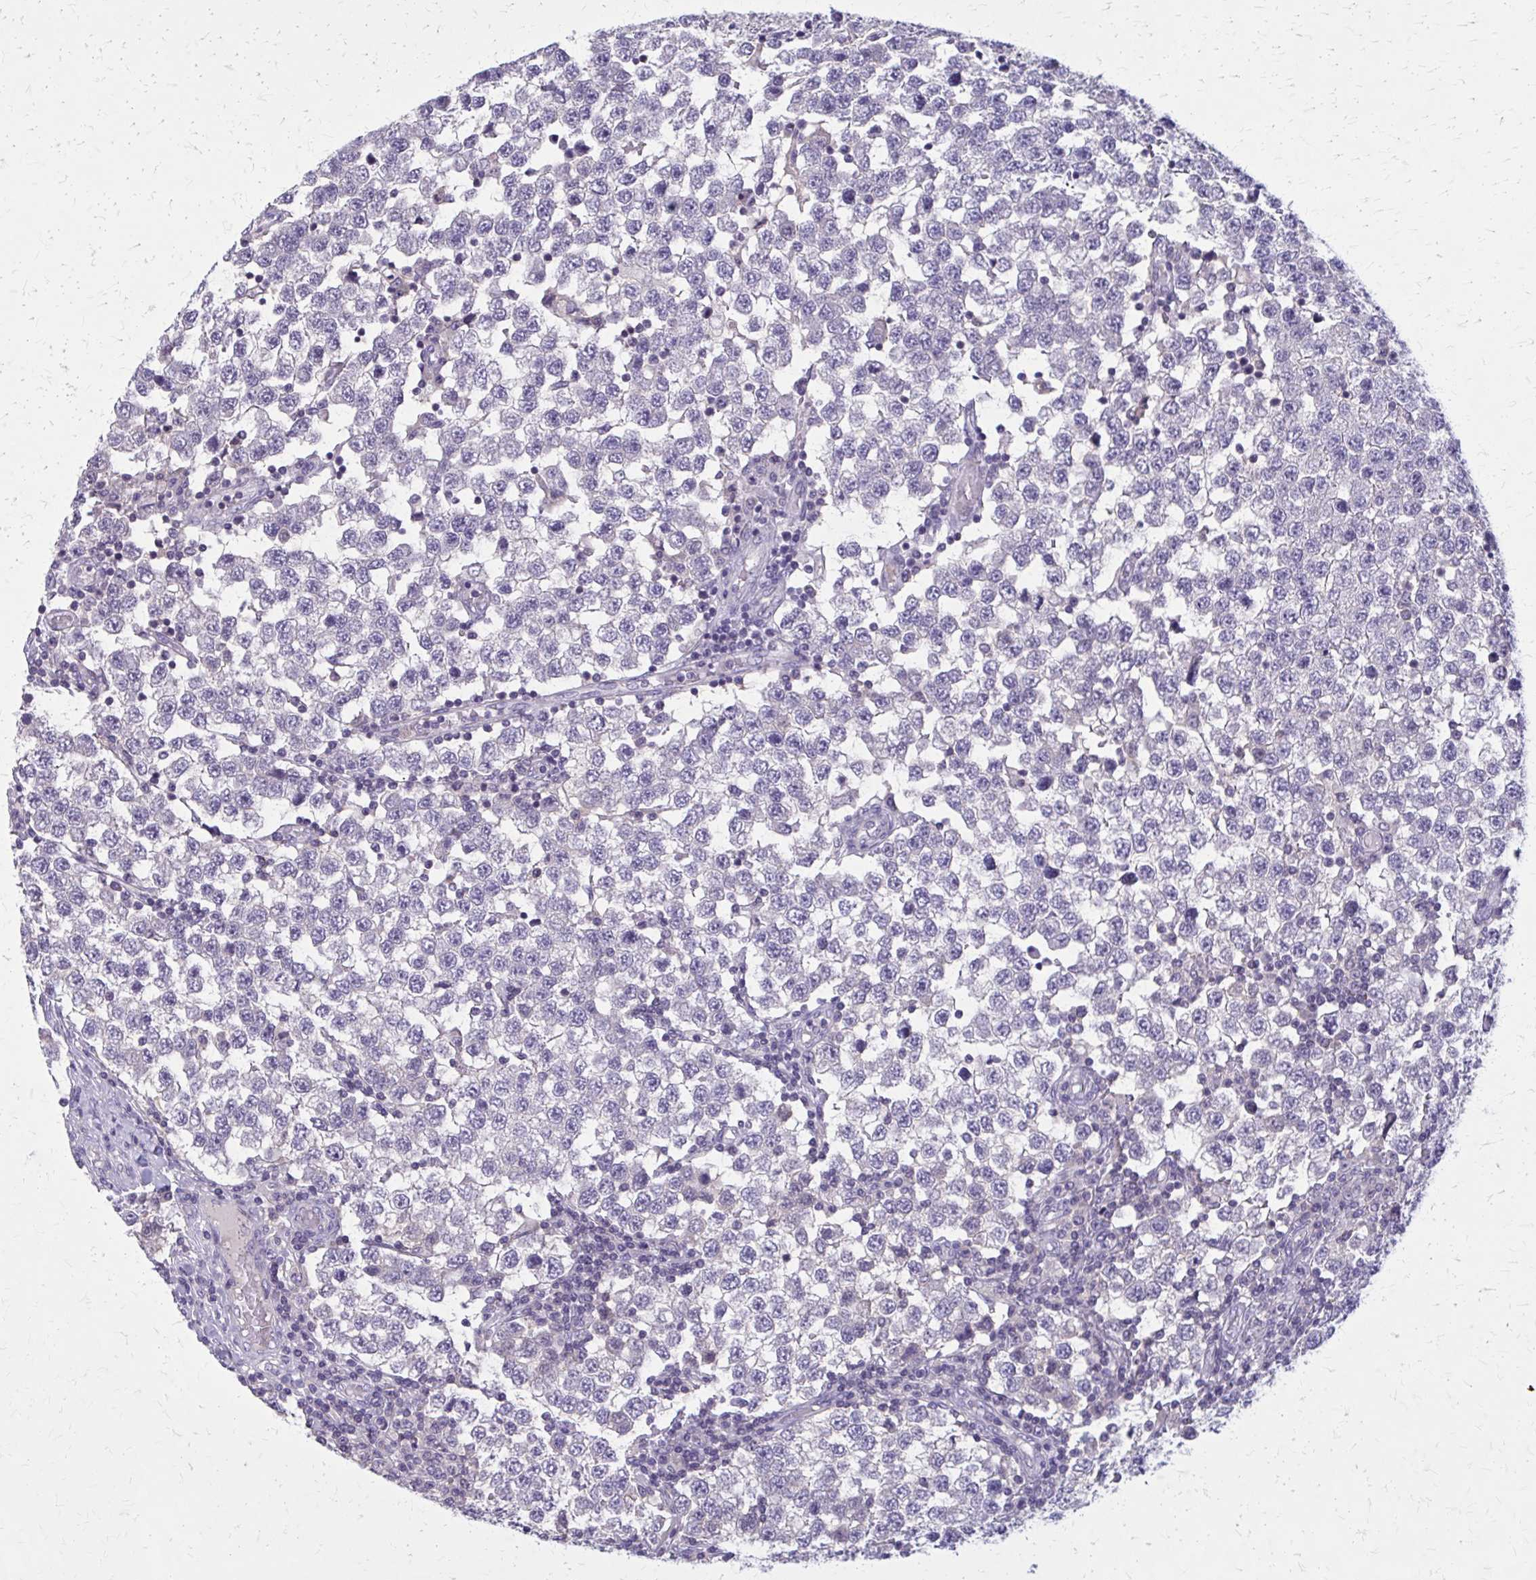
{"staining": {"intensity": "negative", "quantity": "none", "location": "none"}, "tissue": "testis cancer", "cell_type": "Tumor cells", "image_type": "cancer", "snomed": [{"axis": "morphology", "description": "Seminoma, NOS"}, {"axis": "topography", "description": "Testis"}], "caption": "Histopathology image shows no significant protein expression in tumor cells of testis seminoma. The staining was performed using DAB to visualize the protein expression in brown, while the nuclei were stained in blue with hematoxylin (Magnification: 20x).", "gene": "OR4A47", "patient": {"sex": "male", "age": 34}}